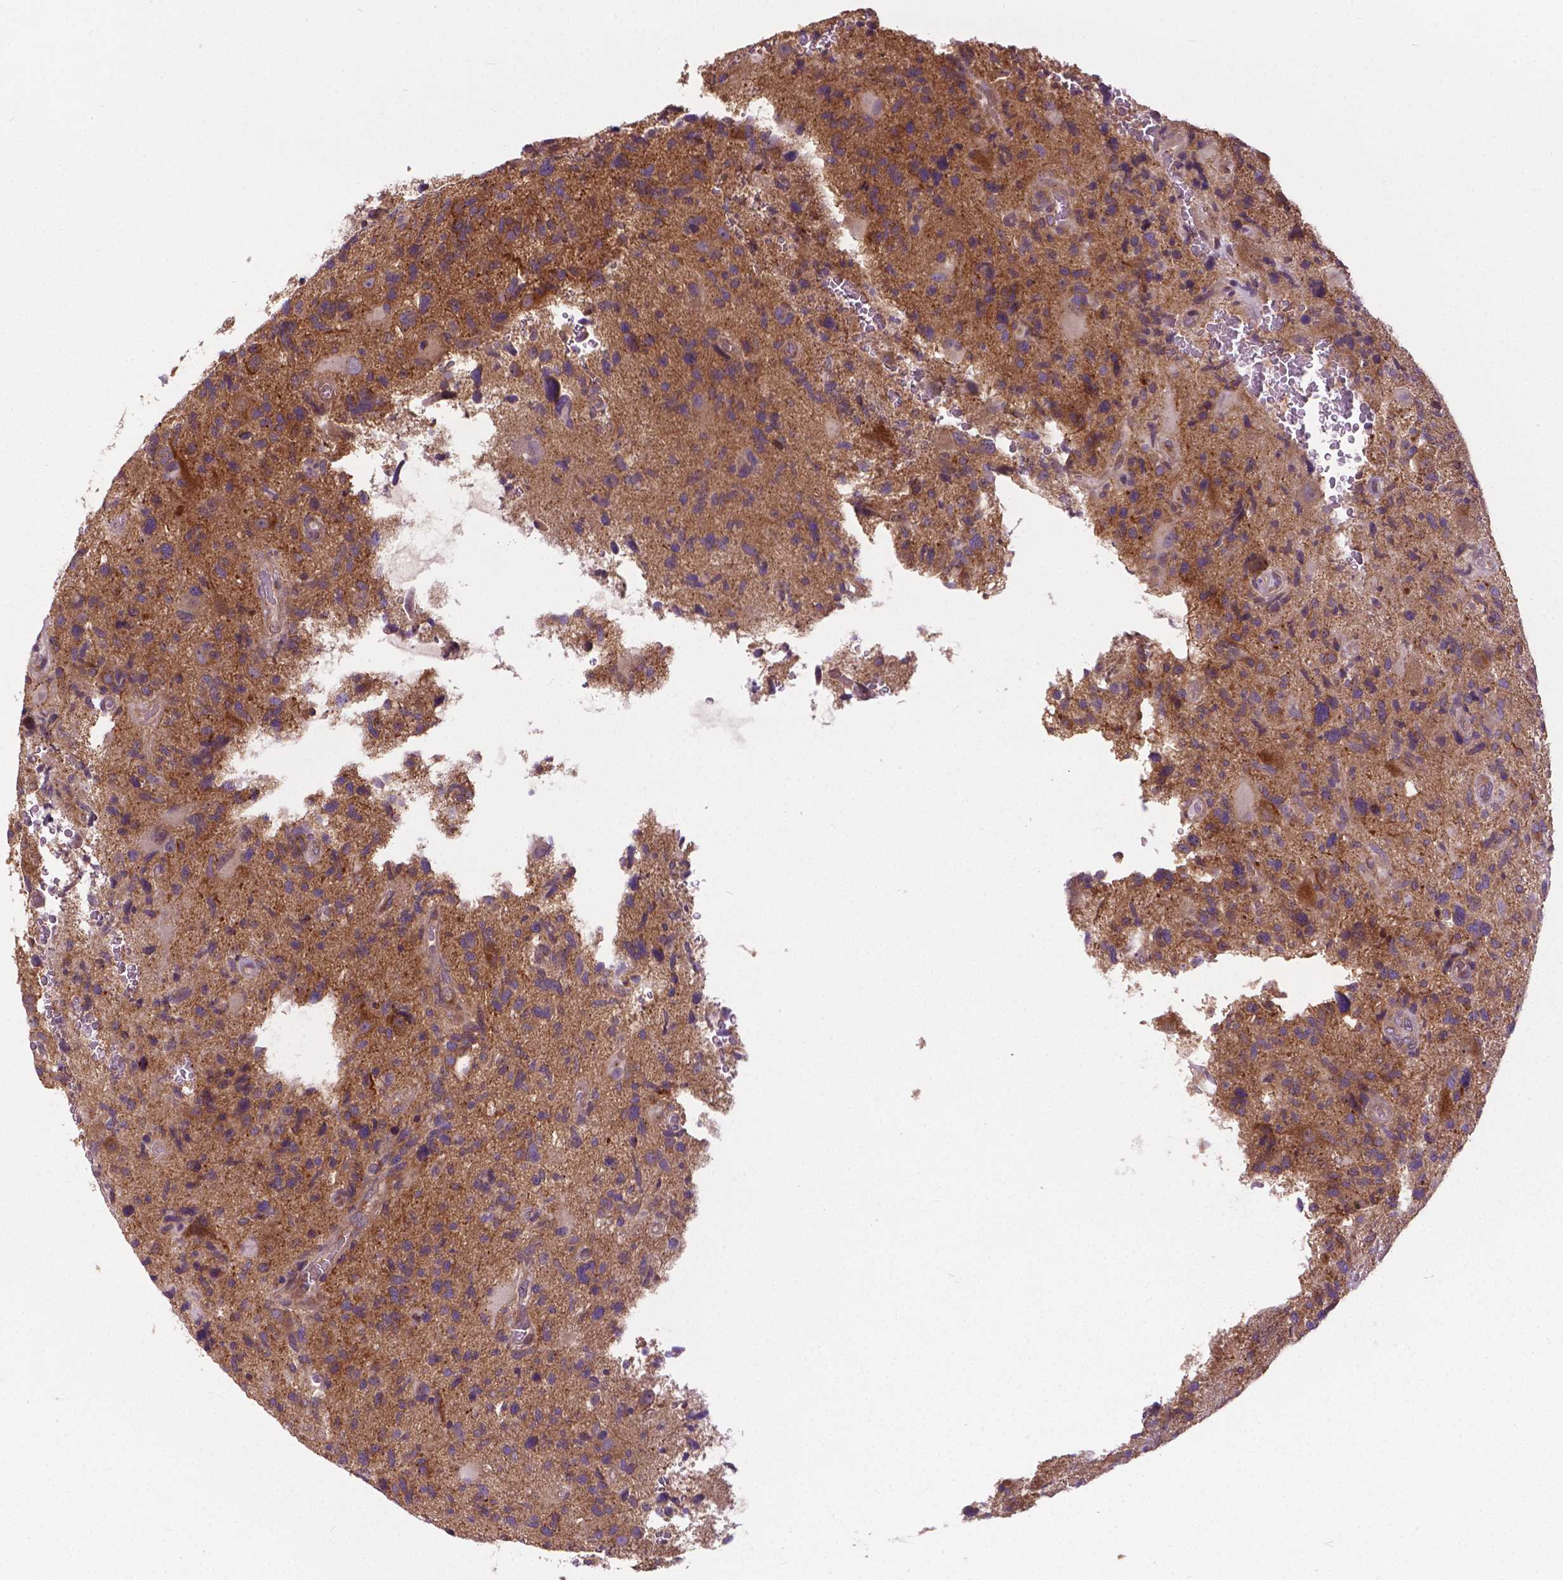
{"staining": {"intensity": "weak", "quantity": ">75%", "location": "cytoplasmic/membranous"}, "tissue": "glioma", "cell_type": "Tumor cells", "image_type": "cancer", "snomed": [{"axis": "morphology", "description": "Glioma, malignant, High grade"}, {"axis": "topography", "description": "Brain"}], "caption": "About >75% of tumor cells in malignant glioma (high-grade) demonstrate weak cytoplasmic/membranous protein staining as visualized by brown immunohistochemical staining.", "gene": "MZT1", "patient": {"sex": "male", "age": 49}}